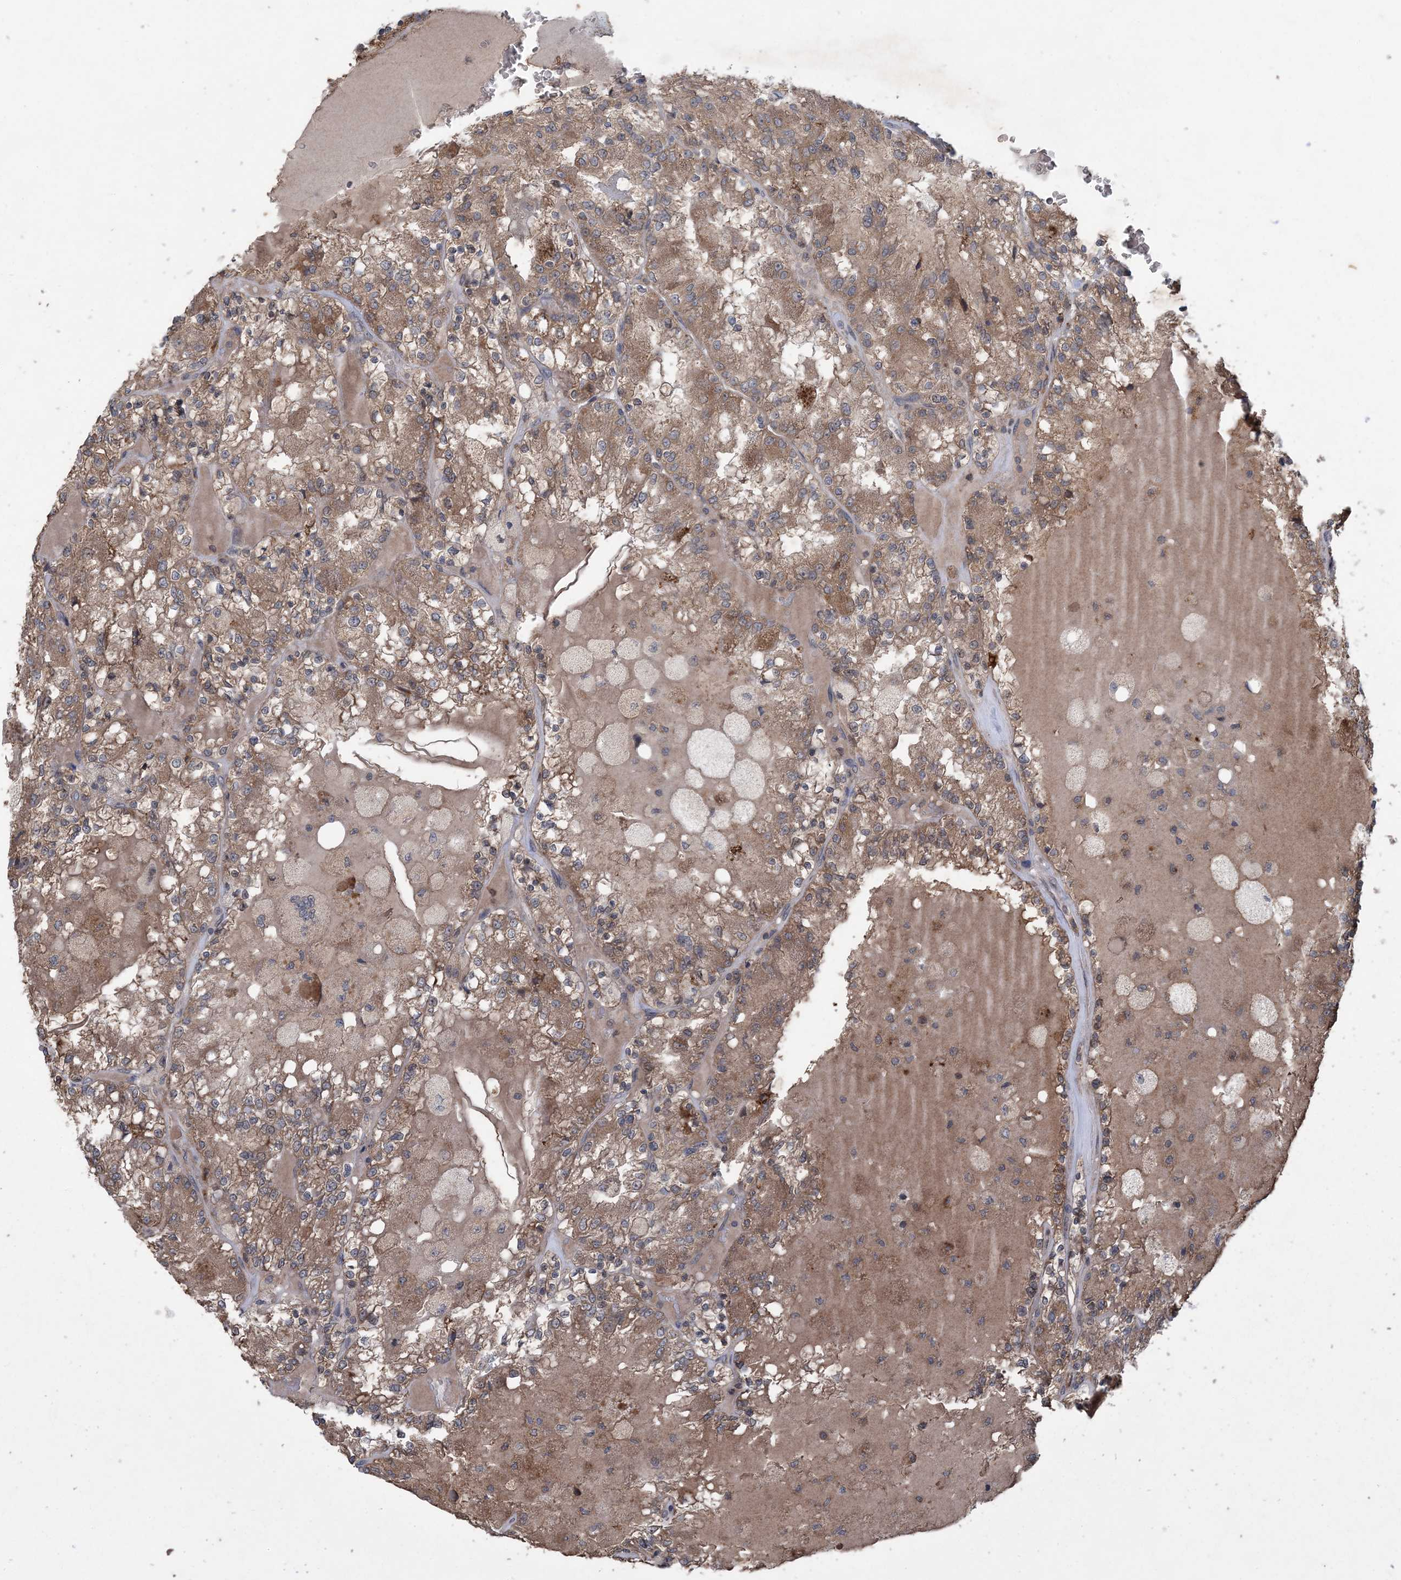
{"staining": {"intensity": "moderate", "quantity": ">75%", "location": "cytoplasmic/membranous"}, "tissue": "renal cancer", "cell_type": "Tumor cells", "image_type": "cancer", "snomed": [{"axis": "morphology", "description": "Adenocarcinoma, NOS"}, {"axis": "topography", "description": "Kidney"}], "caption": "Immunohistochemistry image of renal cancer stained for a protein (brown), which shows medium levels of moderate cytoplasmic/membranous staining in about >75% of tumor cells.", "gene": "MYO9B", "patient": {"sex": "female", "age": 56}}